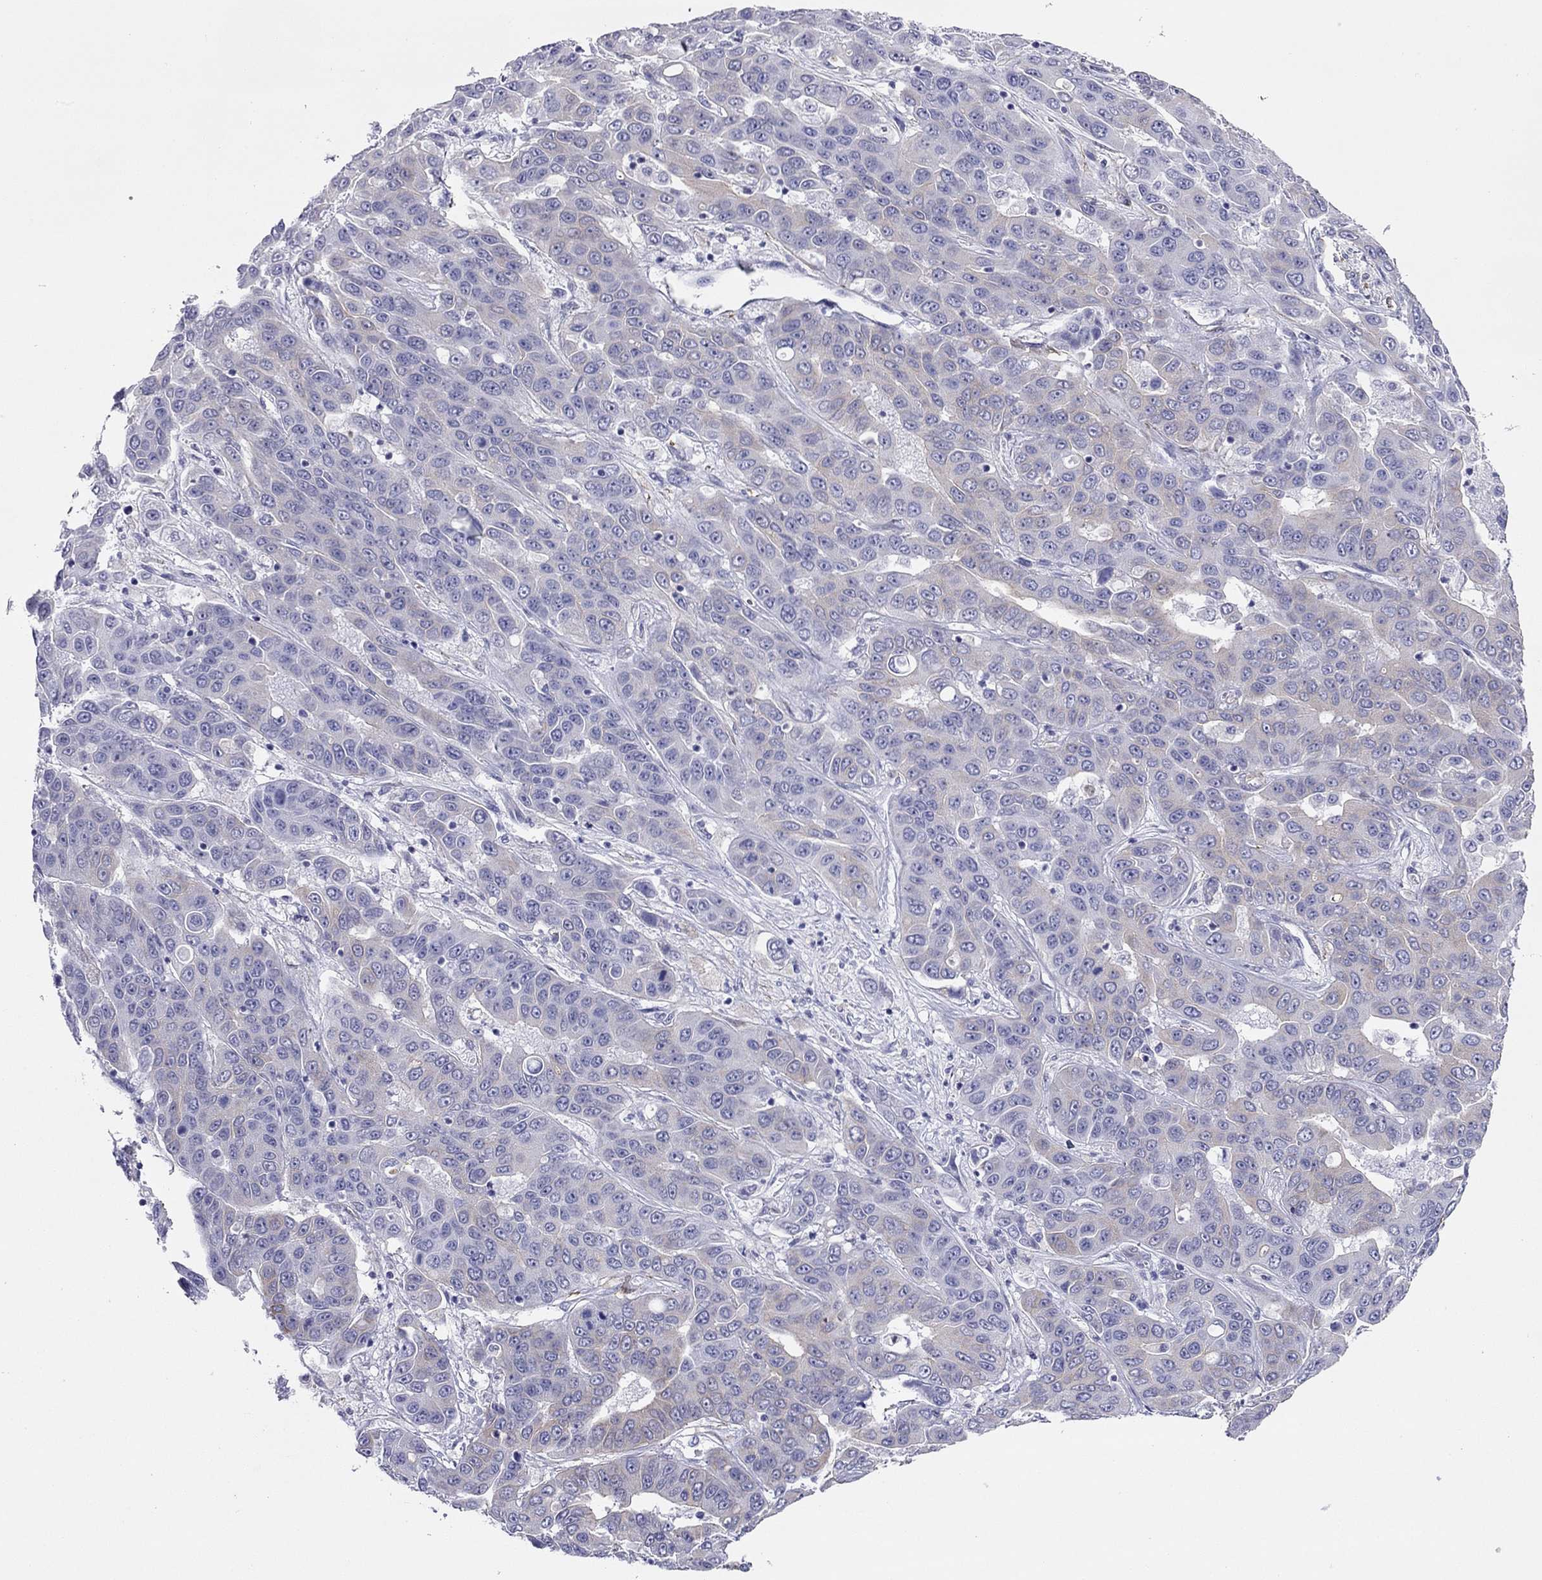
{"staining": {"intensity": "weak", "quantity": "25%-75%", "location": "cytoplasmic/membranous"}, "tissue": "liver cancer", "cell_type": "Tumor cells", "image_type": "cancer", "snomed": [{"axis": "morphology", "description": "Cholangiocarcinoma"}, {"axis": "topography", "description": "Liver"}], "caption": "Immunohistochemical staining of liver cancer (cholangiocarcinoma) displays low levels of weak cytoplasmic/membranous protein staining in approximately 25%-75% of tumor cells.", "gene": "MYMX", "patient": {"sex": "female", "age": 52}}